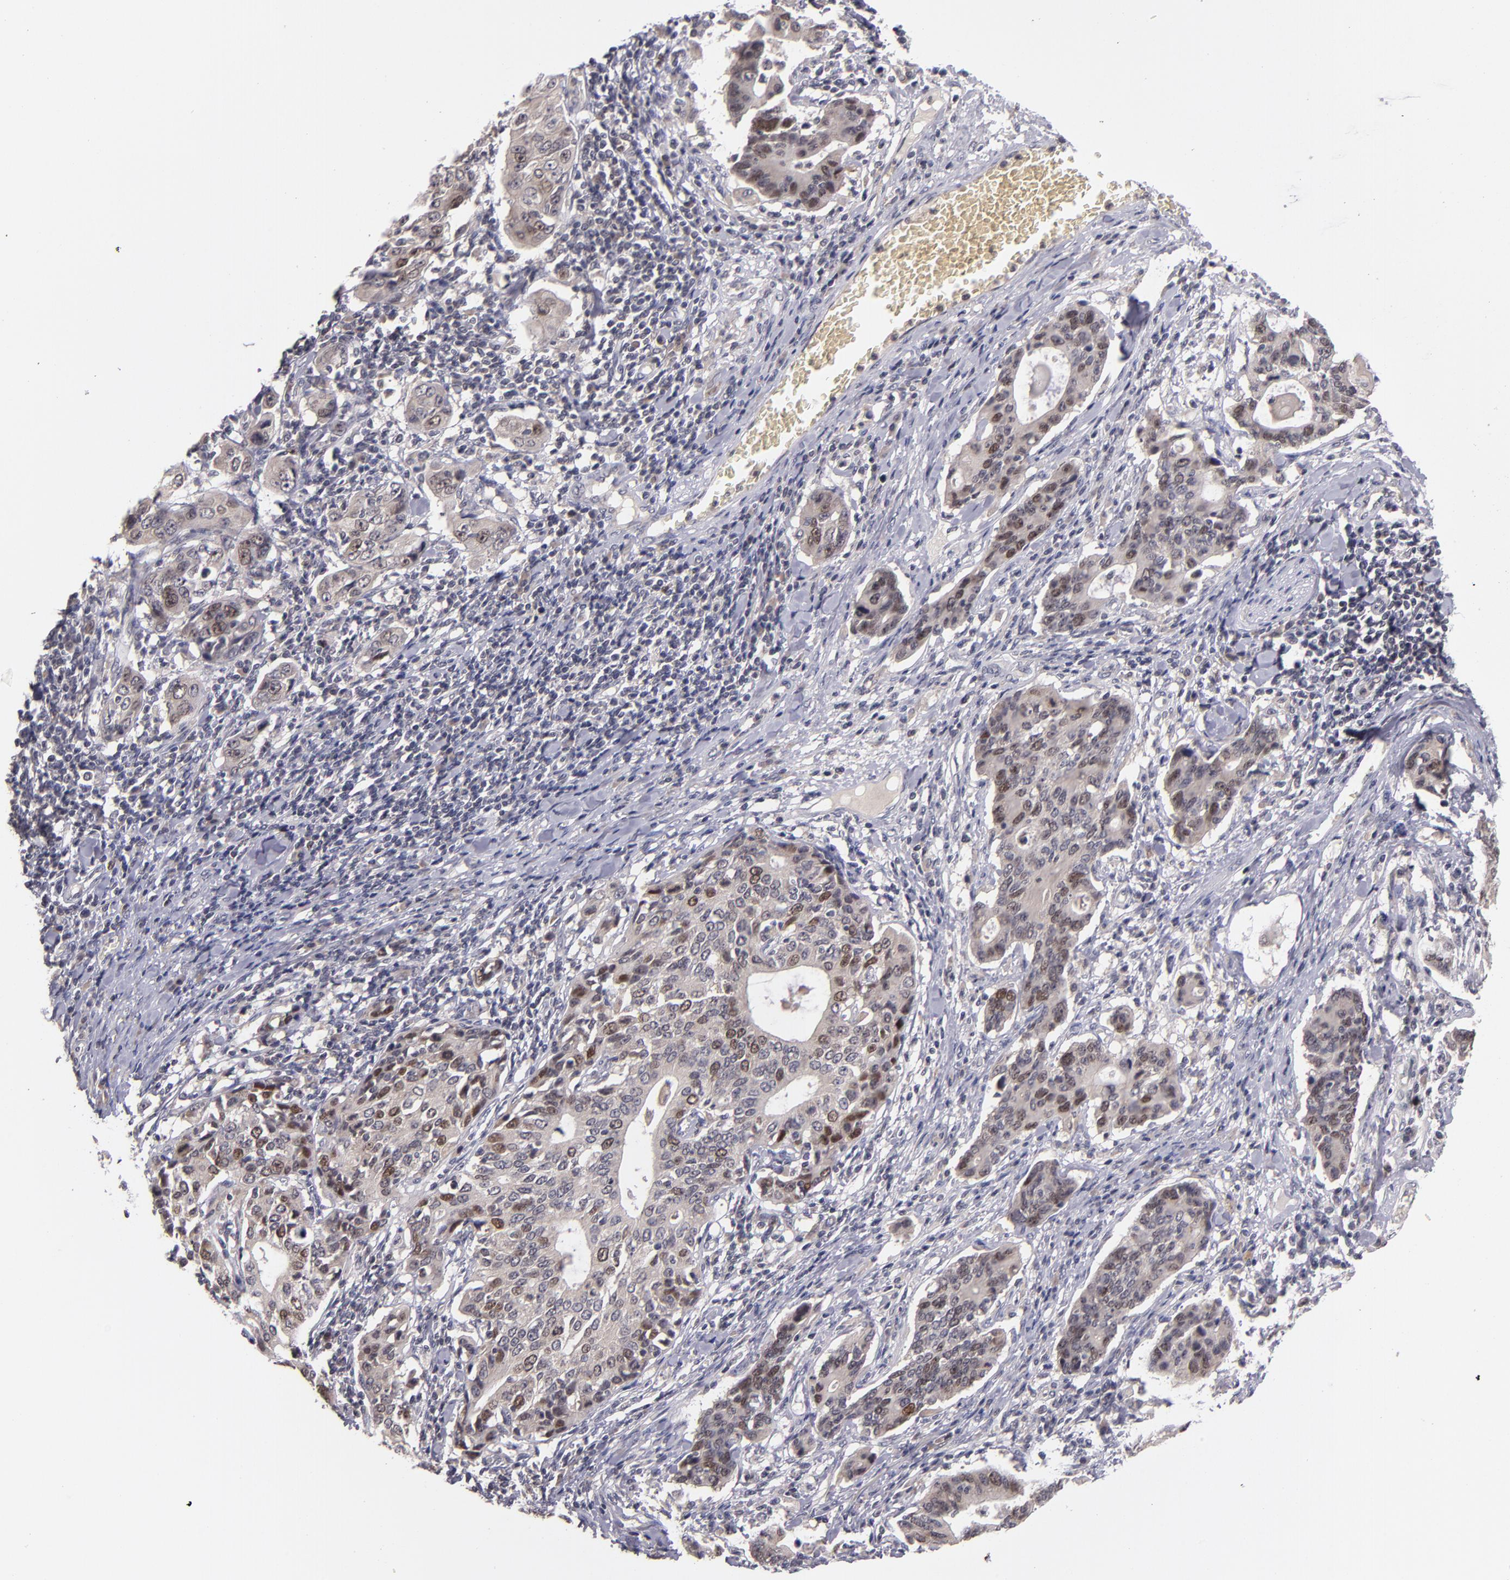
{"staining": {"intensity": "moderate", "quantity": "25%-75%", "location": "nuclear"}, "tissue": "stomach cancer", "cell_type": "Tumor cells", "image_type": "cancer", "snomed": [{"axis": "morphology", "description": "Adenocarcinoma, NOS"}, {"axis": "topography", "description": "Esophagus"}, {"axis": "topography", "description": "Stomach"}], "caption": "IHC staining of adenocarcinoma (stomach), which shows medium levels of moderate nuclear expression in about 25%-75% of tumor cells indicating moderate nuclear protein staining. The staining was performed using DAB (3,3'-diaminobenzidine) (brown) for protein detection and nuclei were counterstained in hematoxylin (blue).", "gene": "CDC7", "patient": {"sex": "male", "age": 74}}